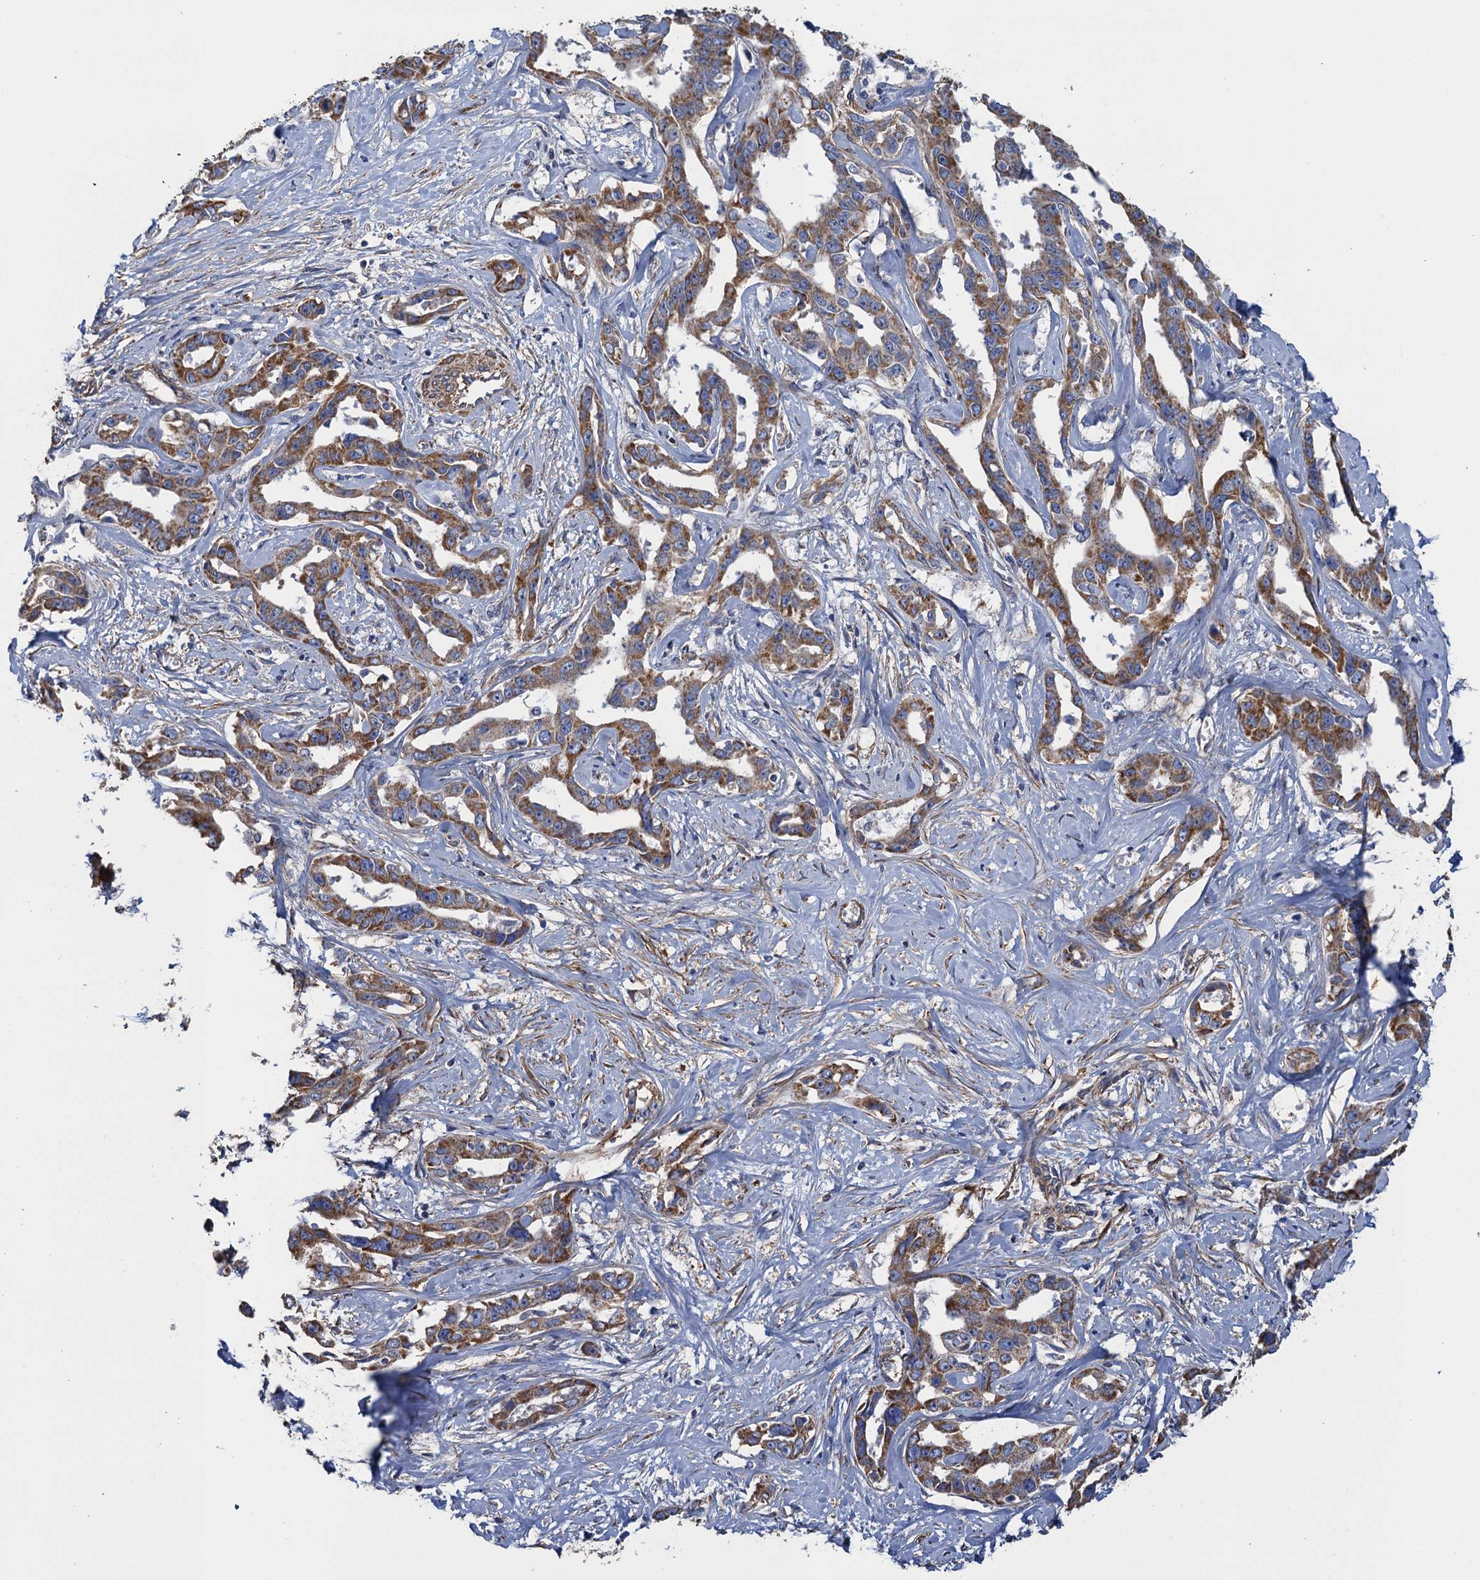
{"staining": {"intensity": "moderate", "quantity": ">75%", "location": "cytoplasmic/membranous"}, "tissue": "liver cancer", "cell_type": "Tumor cells", "image_type": "cancer", "snomed": [{"axis": "morphology", "description": "Cholangiocarcinoma"}, {"axis": "topography", "description": "Liver"}], "caption": "The immunohistochemical stain highlights moderate cytoplasmic/membranous expression in tumor cells of cholangiocarcinoma (liver) tissue. (DAB (3,3'-diaminobenzidine) = brown stain, brightfield microscopy at high magnification).", "gene": "GCSH", "patient": {"sex": "male", "age": 59}}